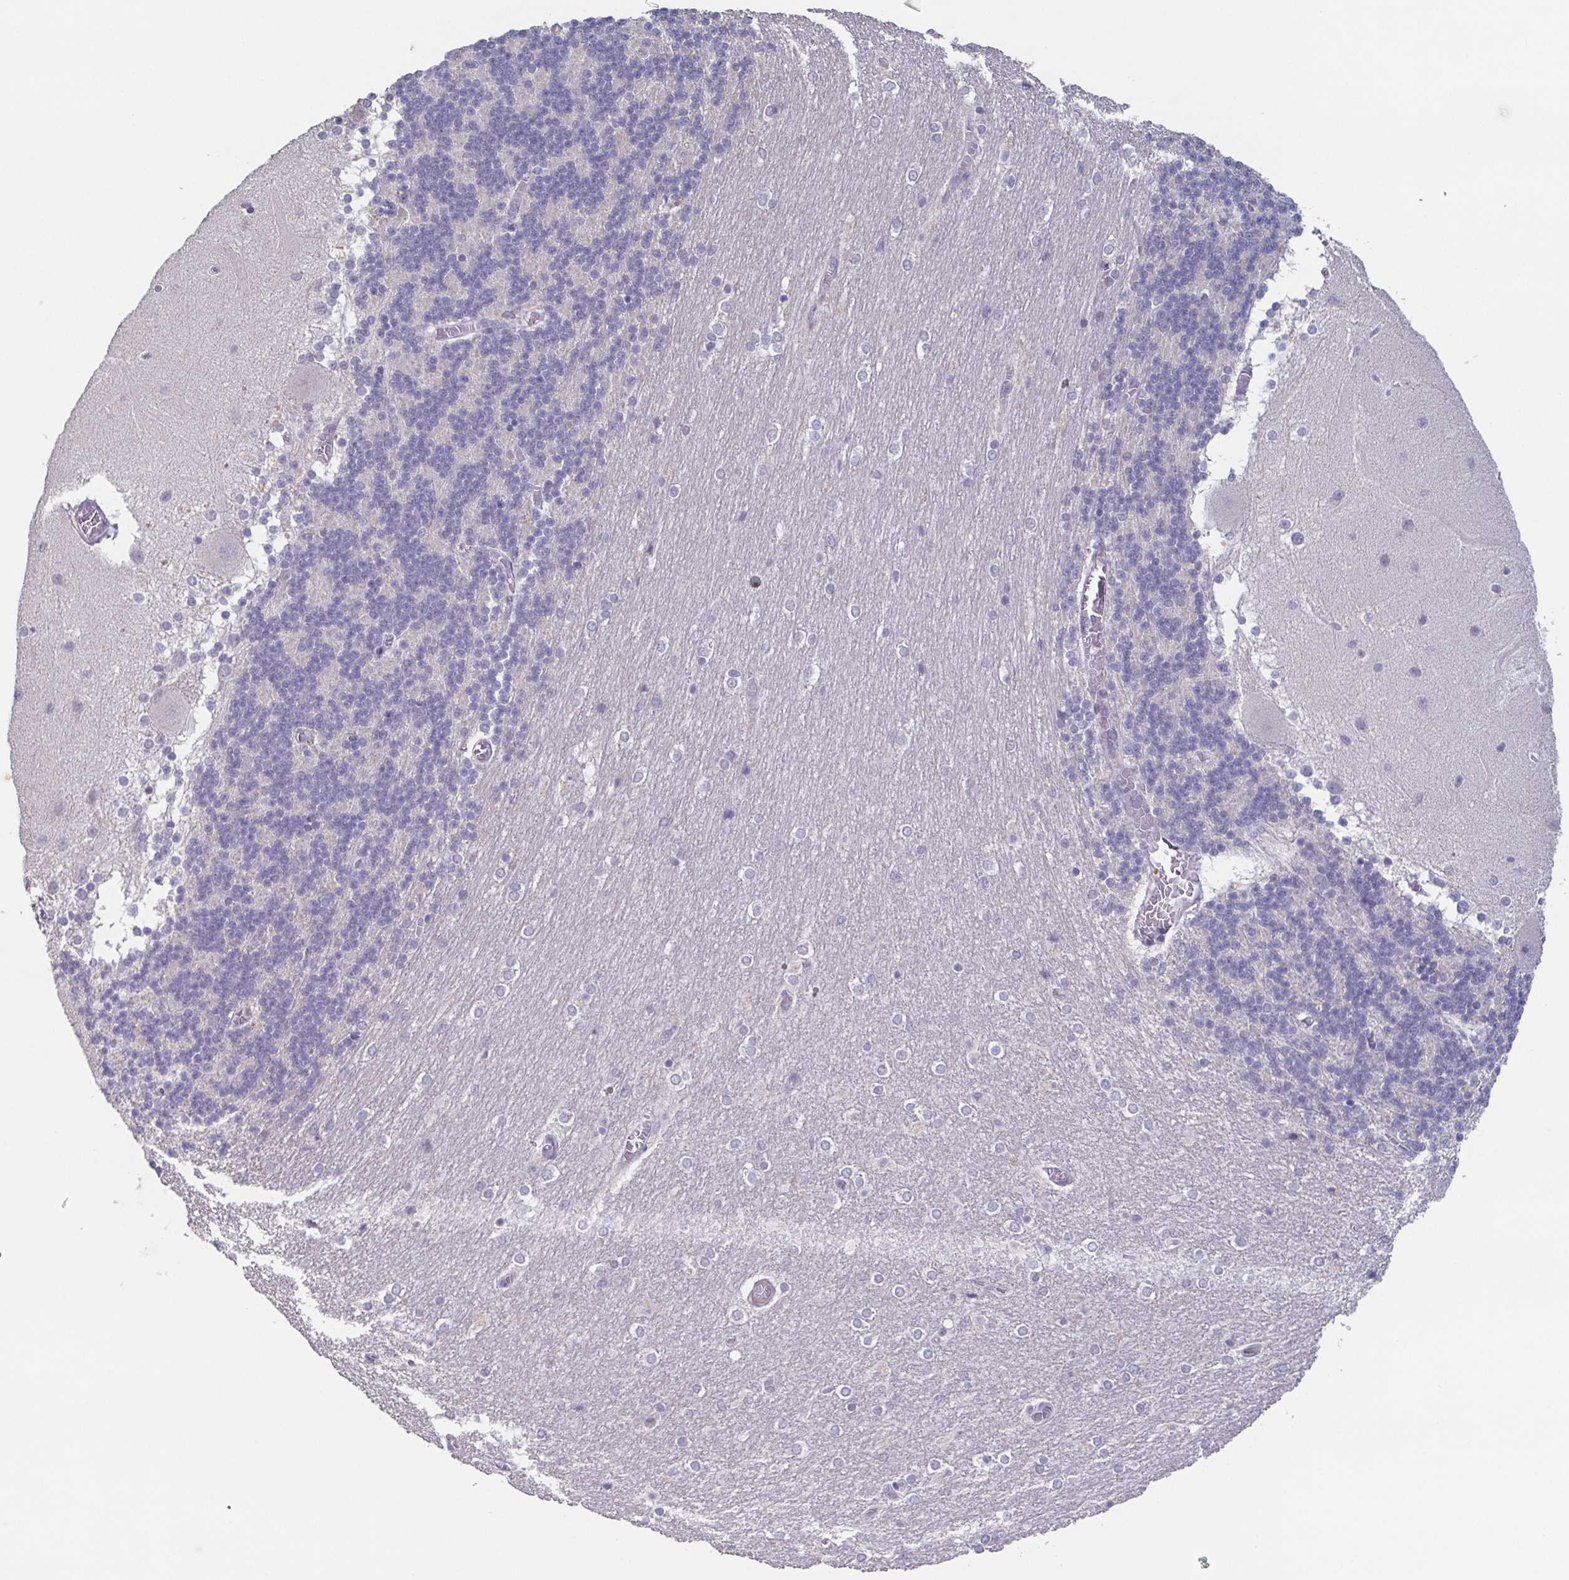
{"staining": {"intensity": "negative", "quantity": "none", "location": "none"}, "tissue": "cerebellum", "cell_type": "Cells in granular layer", "image_type": "normal", "snomed": [{"axis": "morphology", "description": "Normal tissue, NOS"}, {"axis": "topography", "description": "Cerebellum"}], "caption": "Histopathology image shows no significant protein staining in cells in granular layer of benign cerebellum. (DAB immunohistochemistry with hematoxylin counter stain).", "gene": "GHRL", "patient": {"sex": "female", "age": 54}}